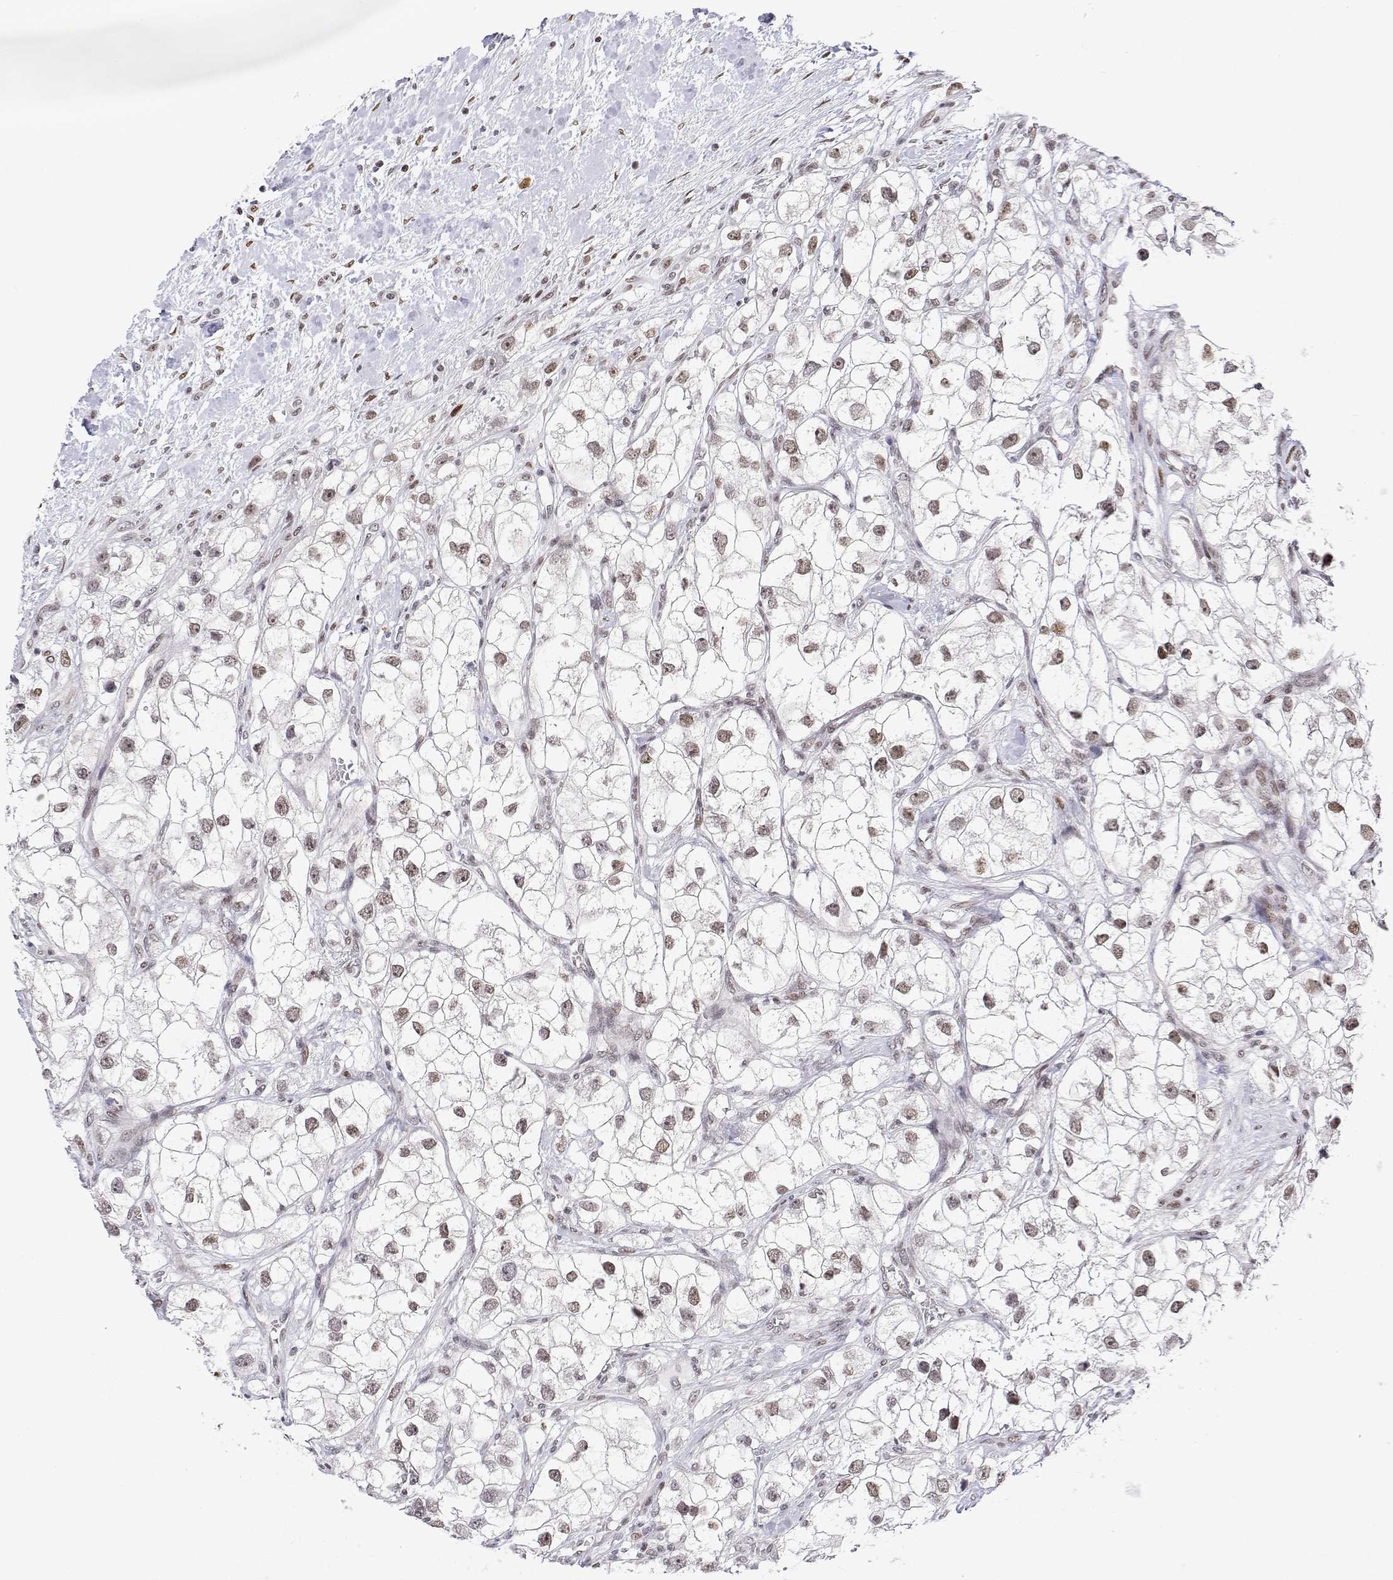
{"staining": {"intensity": "moderate", "quantity": ">75%", "location": "nuclear"}, "tissue": "renal cancer", "cell_type": "Tumor cells", "image_type": "cancer", "snomed": [{"axis": "morphology", "description": "Adenocarcinoma, NOS"}, {"axis": "topography", "description": "Kidney"}], "caption": "Protein staining demonstrates moderate nuclear positivity in approximately >75% of tumor cells in renal cancer.", "gene": "XPC", "patient": {"sex": "male", "age": 59}}